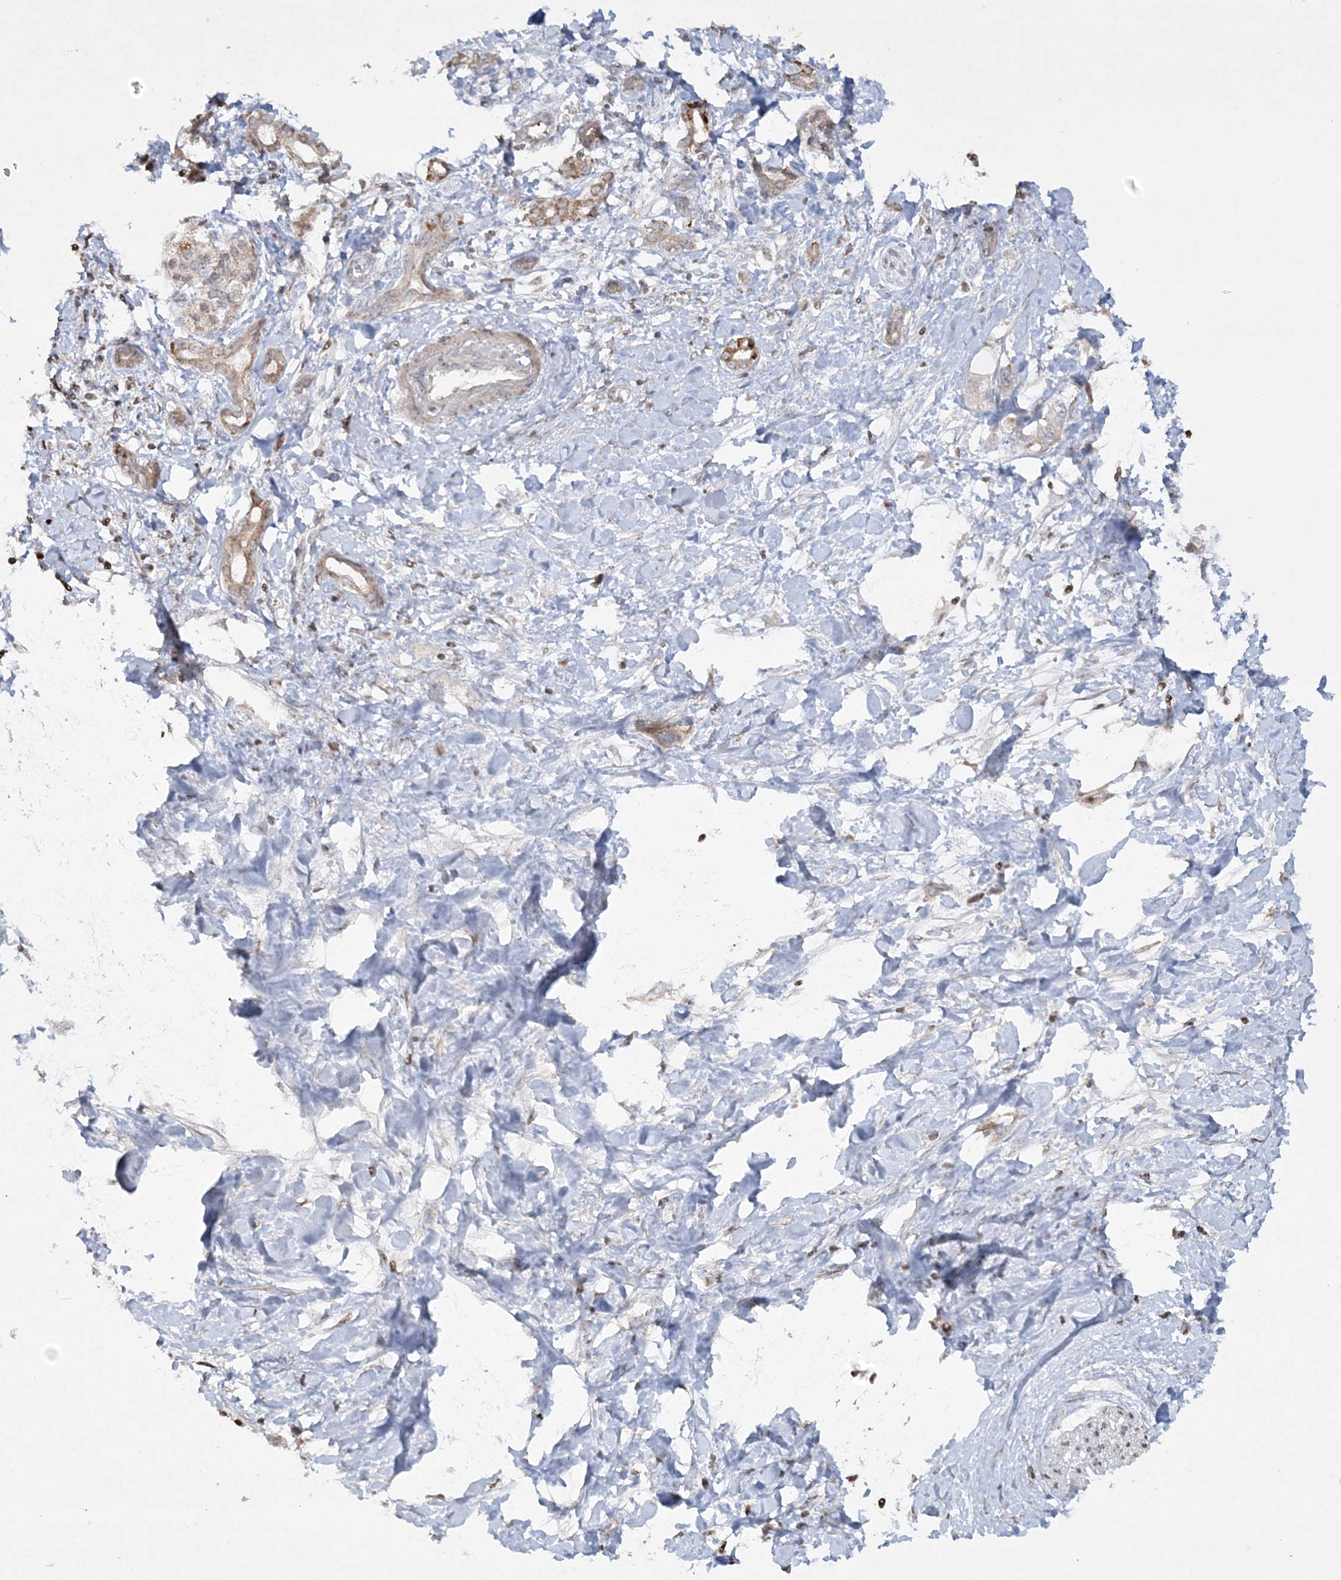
{"staining": {"intensity": "weak", "quantity": ">75%", "location": "cytoplasmic/membranous"}, "tissue": "pancreatic cancer", "cell_type": "Tumor cells", "image_type": "cancer", "snomed": [{"axis": "morphology", "description": "Adenocarcinoma, NOS"}, {"axis": "topography", "description": "Pancreas"}], "caption": "Protein staining of adenocarcinoma (pancreatic) tissue reveals weak cytoplasmic/membranous expression in approximately >75% of tumor cells.", "gene": "TTC7A", "patient": {"sex": "female", "age": 56}}